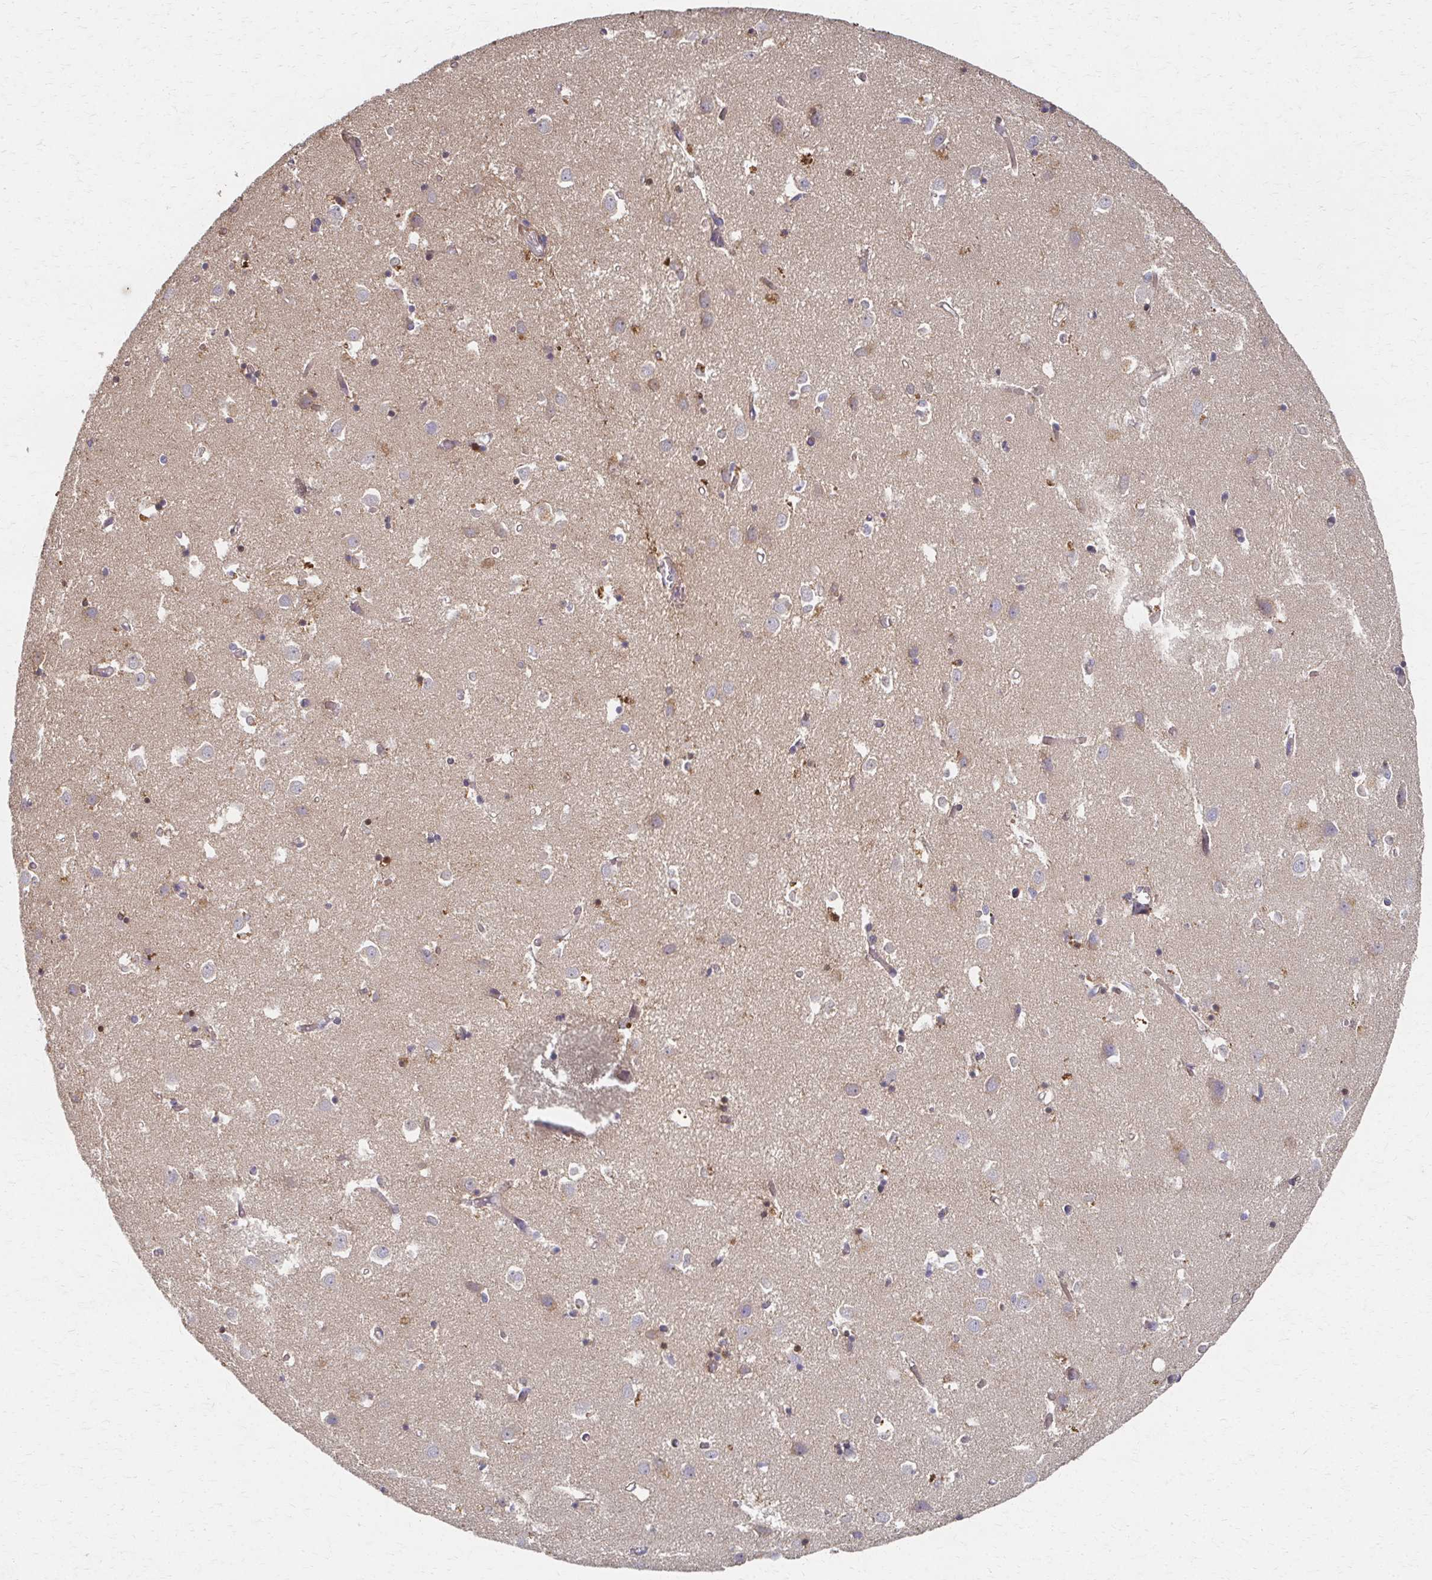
{"staining": {"intensity": "strong", "quantity": "<25%", "location": "cytoplasmic/membranous,nuclear"}, "tissue": "caudate", "cell_type": "Glial cells", "image_type": "normal", "snomed": [{"axis": "morphology", "description": "Normal tissue, NOS"}, {"axis": "topography", "description": "Lateral ventricle wall"}], "caption": "A photomicrograph showing strong cytoplasmic/membranous,nuclear positivity in approximately <25% of glial cells in normal caudate, as visualized by brown immunohistochemical staining.", "gene": "EOLA1", "patient": {"sex": "male", "age": 70}}